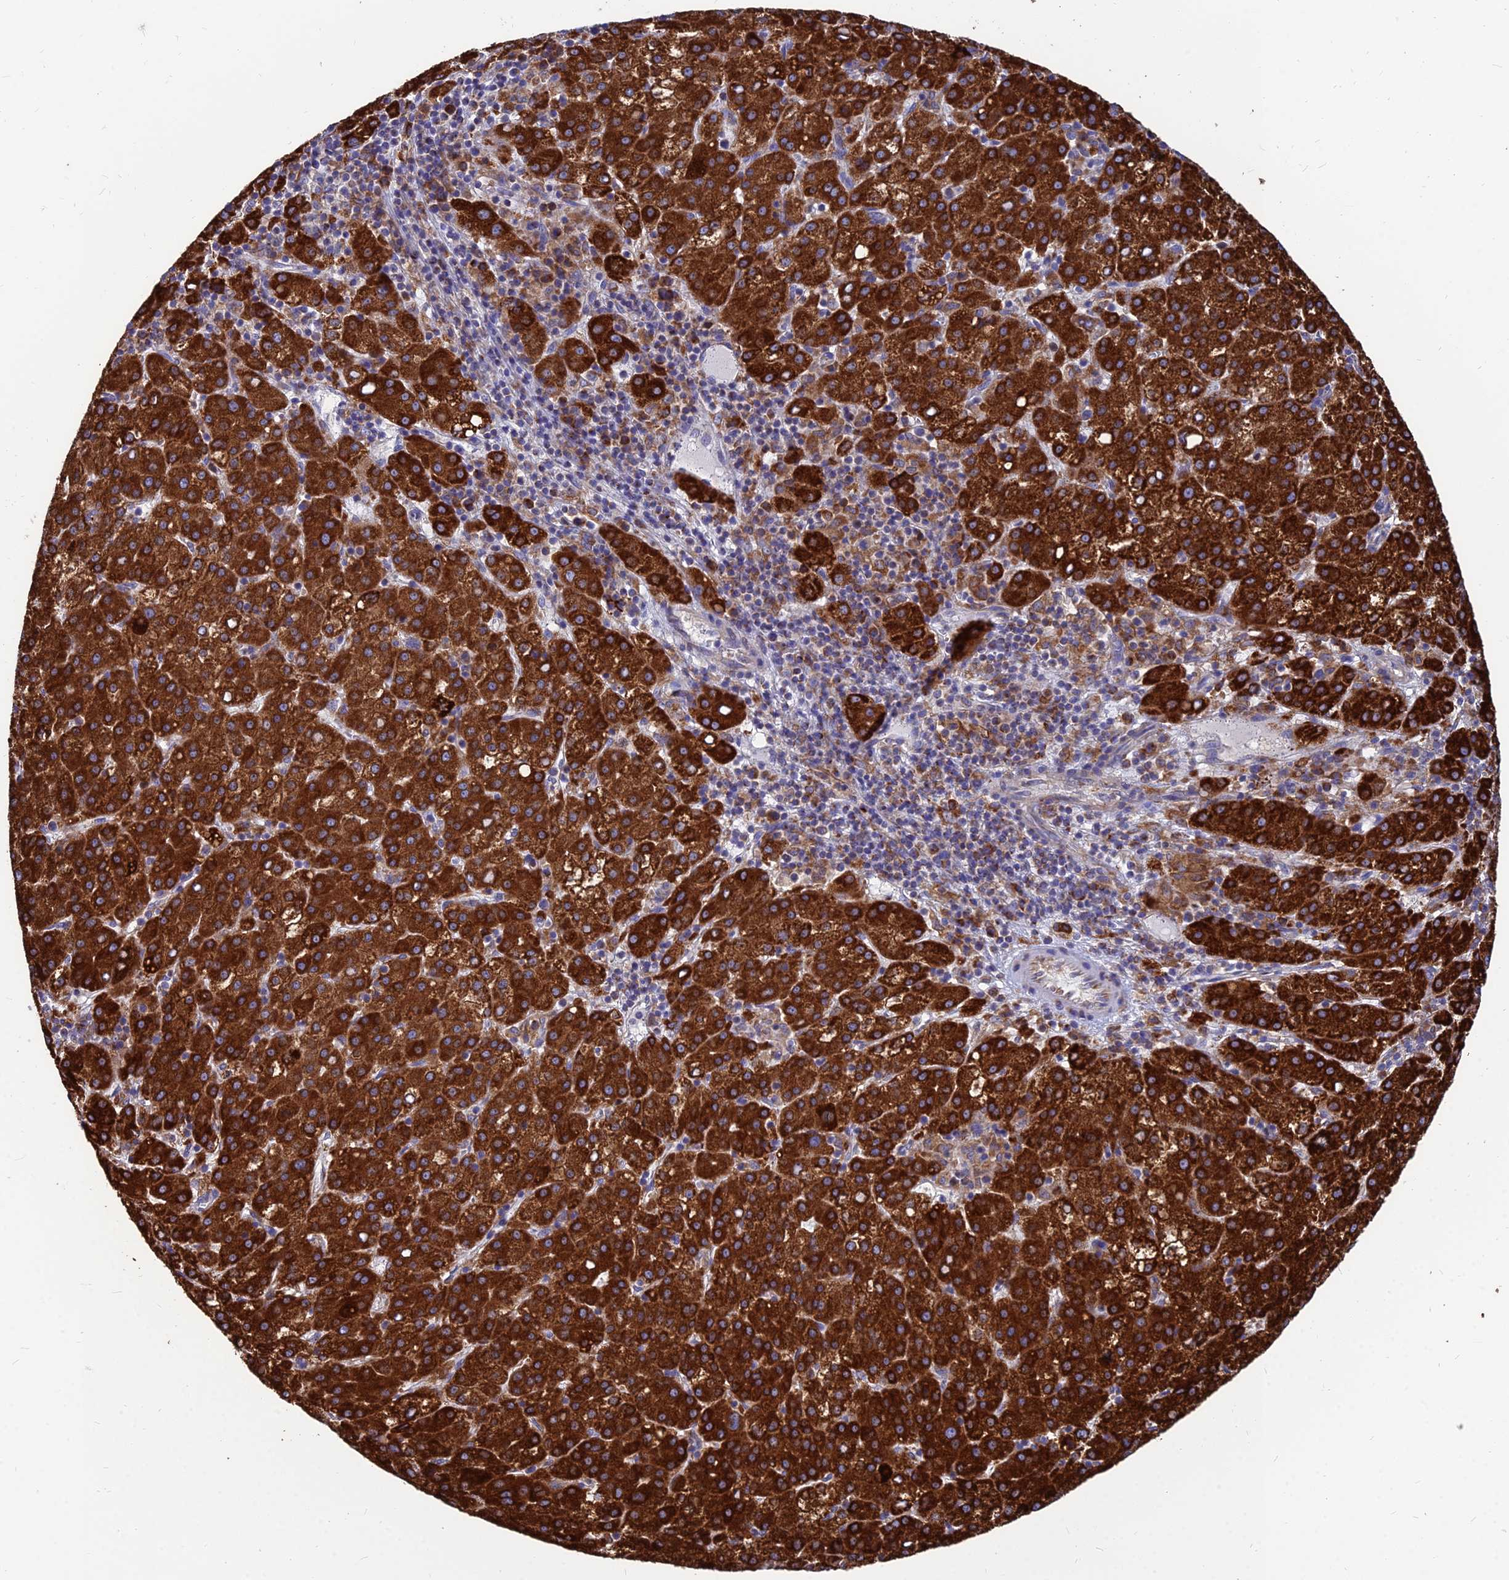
{"staining": {"intensity": "strong", "quantity": ">75%", "location": "cytoplasmic/membranous"}, "tissue": "liver cancer", "cell_type": "Tumor cells", "image_type": "cancer", "snomed": [{"axis": "morphology", "description": "Carcinoma, Hepatocellular, NOS"}, {"axis": "topography", "description": "Liver"}], "caption": "Liver cancer (hepatocellular carcinoma) stained with DAB (3,3'-diaminobenzidine) immunohistochemistry (IHC) shows high levels of strong cytoplasmic/membranous positivity in approximately >75% of tumor cells. (Stains: DAB in brown, nuclei in blue, Microscopy: brightfield microscopy at high magnification).", "gene": "CCT6B", "patient": {"sex": "female", "age": 58}}